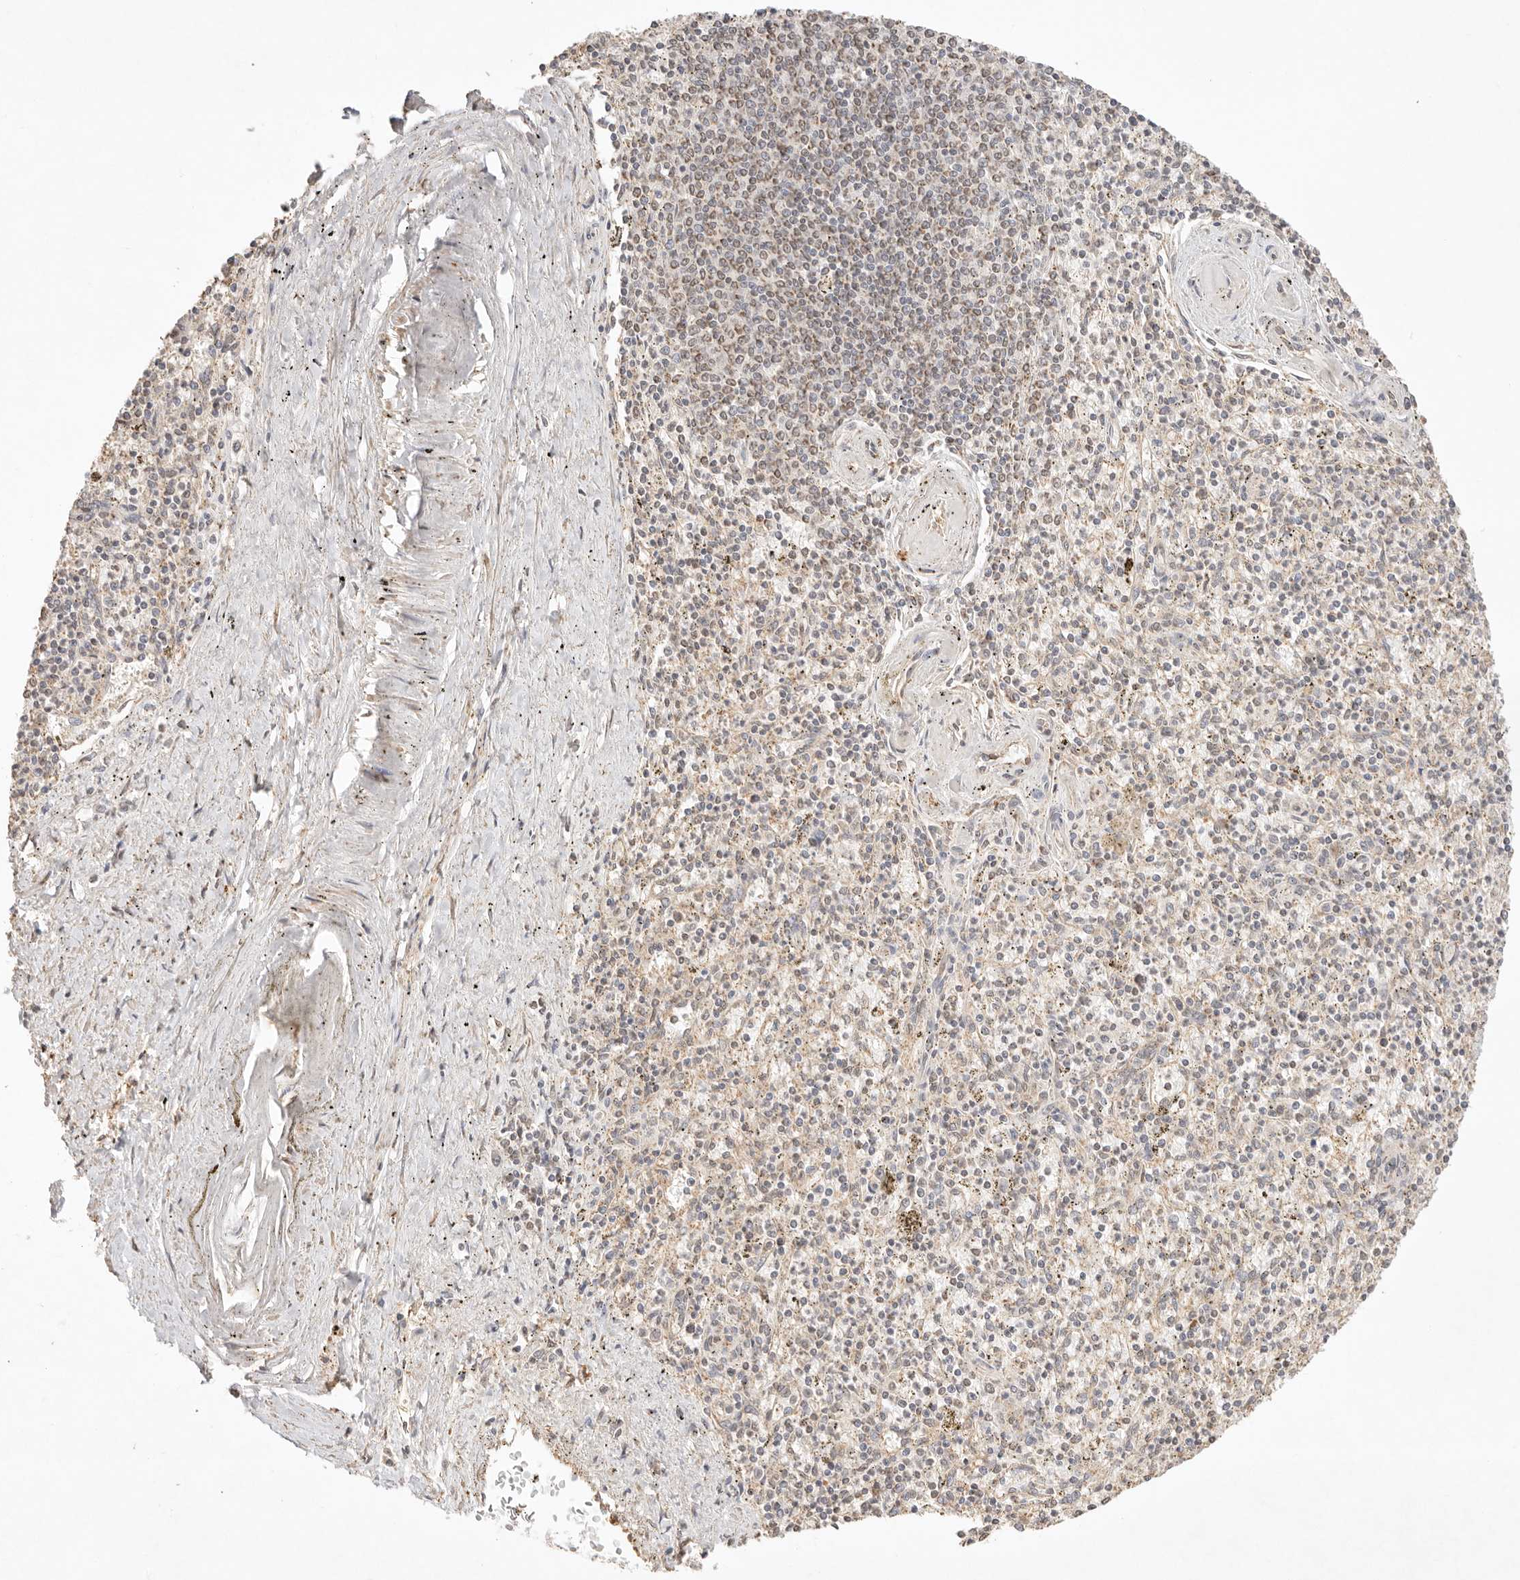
{"staining": {"intensity": "moderate", "quantity": "<25%", "location": "cytoplasmic/membranous"}, "tissue": "spleen", "cell_type": "Cells in red pulp", "image_type": "normal", "snomed": [{"axis": "morphology", "description": "Normal tissue, NOS"}, {"axis": "topography", "description": "Spleen"}], "caption": "This photomicrograph displays IHC staining of benign spleen, with low moderate cytoplasmic/membranous positivity in about <25% of cells in red pulp.", "gene": "IL1R2", "patient": {"sex": "male", "age": 72}}